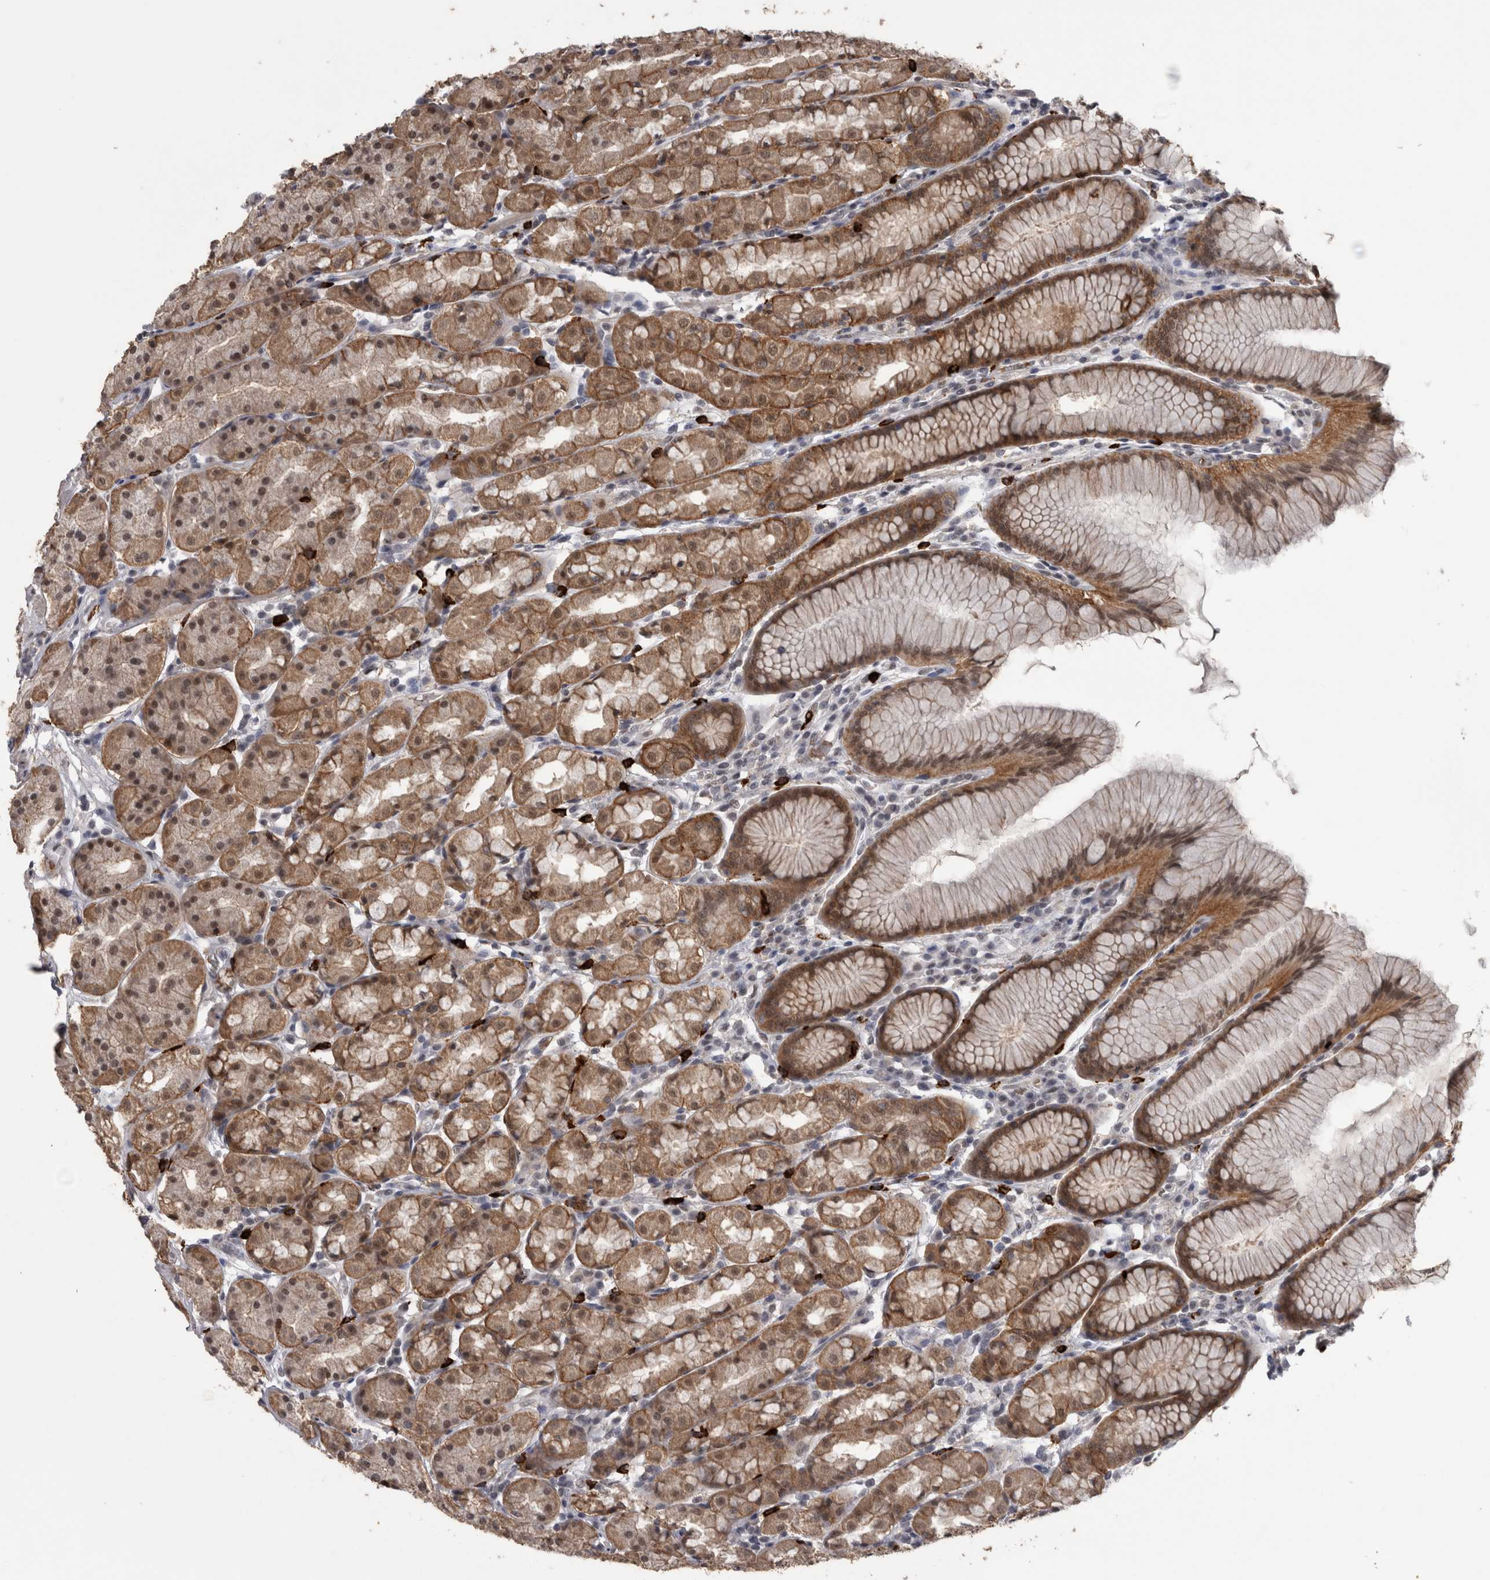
{"staining": {"intensity": "strong", "quantity": ">75%", "location": "cytoplasmic/membranous,nuclear"}, "tissue": "stomach", "cell_type": "Glandular cells", "image_type": "normal", "snomed": [{"axis": "morphology", "description": "Normal tissue, NOS"}, {"axis": "topography", "description": "Stomach, lower"}], "caption": "This photomicrograph demonstrates immunohistochemistry staining of normal human stomach, with high strong cytoplasmic/membranous,nuclear expression in approximately >75% of glandular cells.", "gene": "PEBP4", "patient": {"sex": "female", "age": 56}}